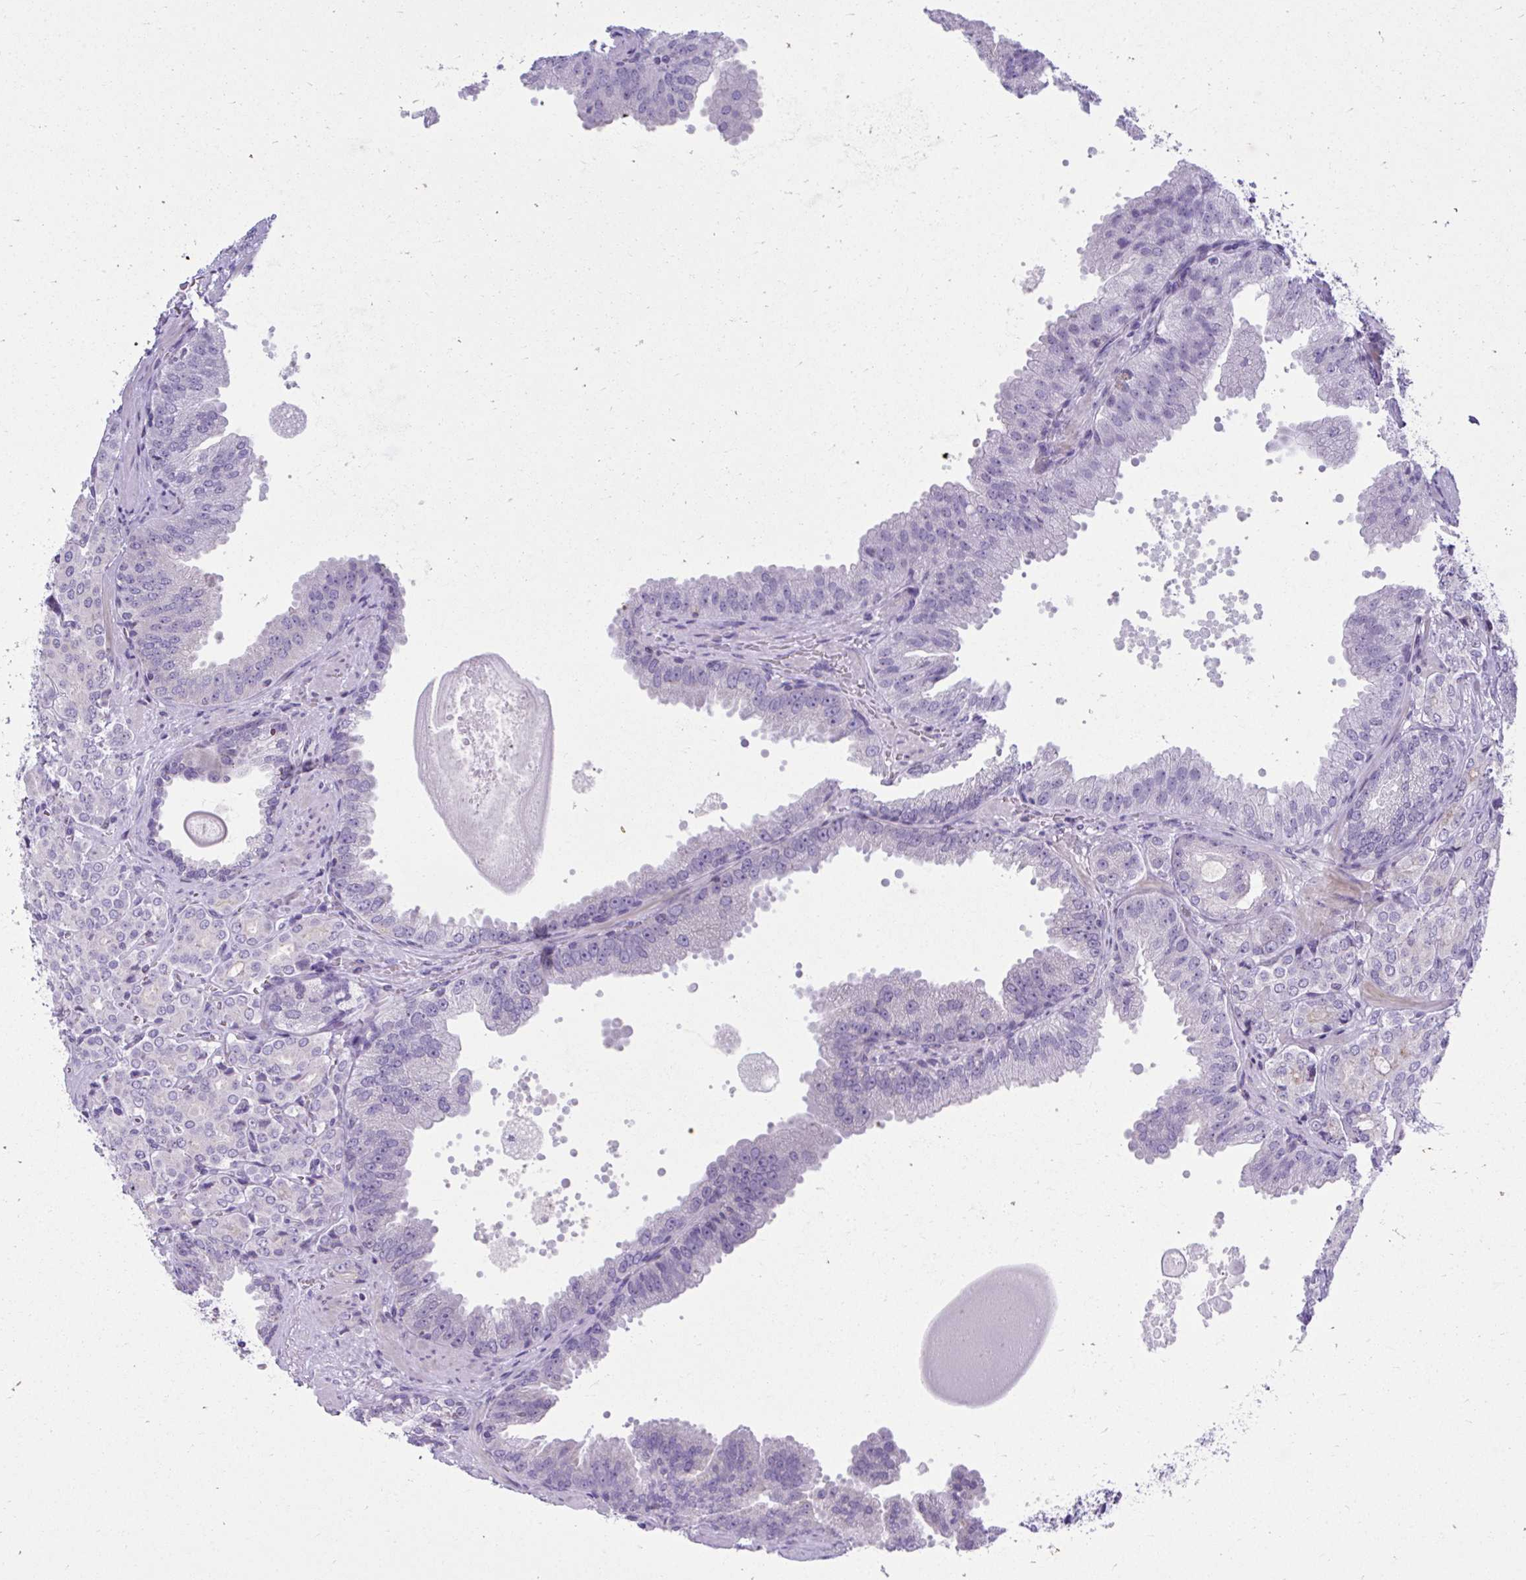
{"staining": {"intensity": "negative", "quantity": "none", "location": "none"}, "tissue": "prostate cancer", "cell_type": "Tumor cells", "image_type": "cancer", "snomed": [{"axis": "morphology", "description": "Adenocarcinoma, Low grade"}, {"axis": "topography", "description": "Prostate"}], "caption": "The IHC photomicrograph has no significant staining in tumor cells of adenocarcinoma (low-grade) (prostate) tissue.", "gene": "OR7A5", "patient": {"sex": "male", "age": 67}}